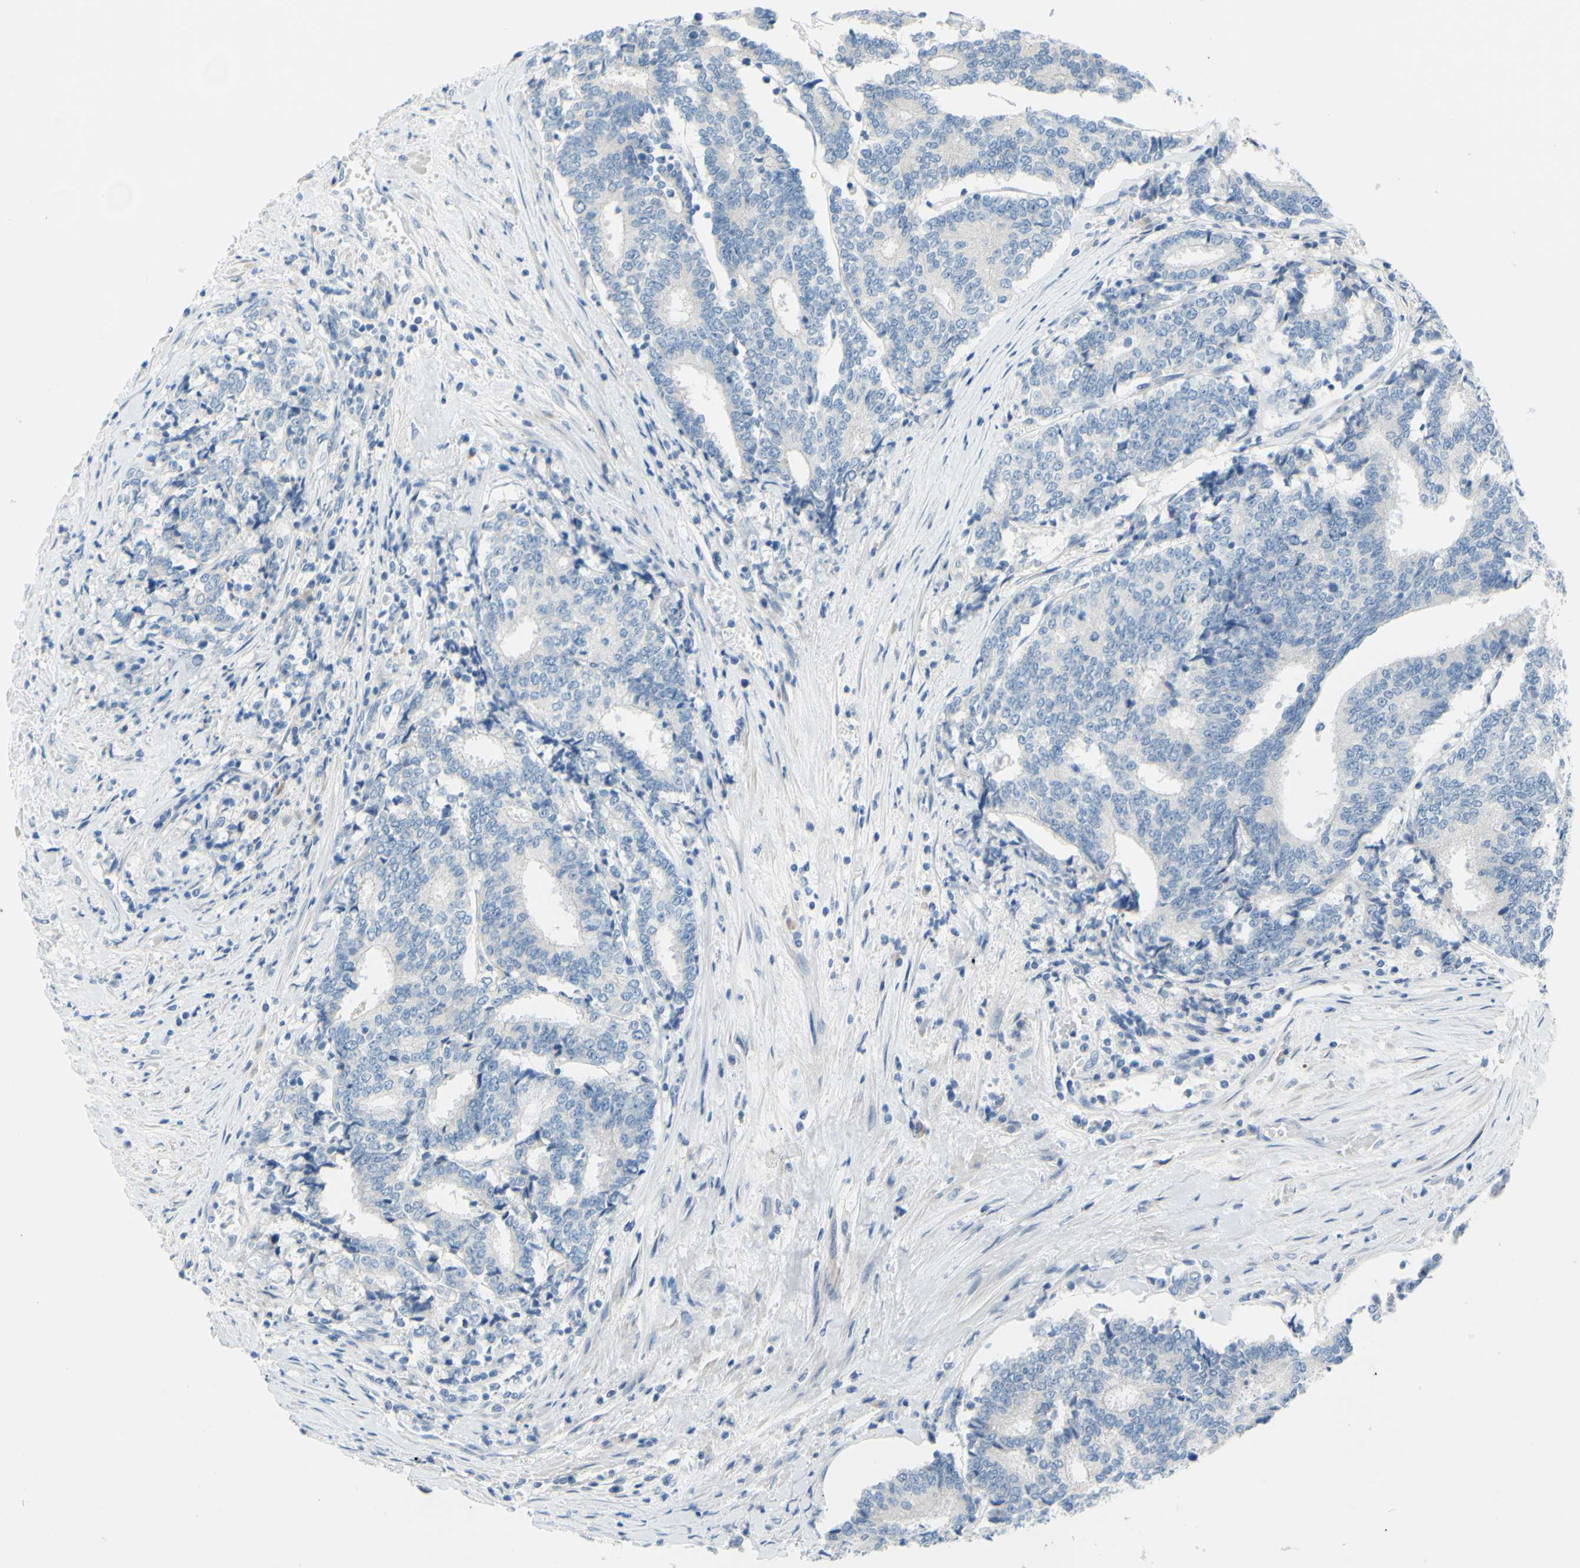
{"staining": {"intensity": "negative", "quantity": "none", "location": "none"}, "tissue": "prostate cancer", "cell_type": "Tumor cells", "image_type": "cancer", "snomed": [{"axis": "morphology", "description": "Normal tissue, NOS"}, {"axis": "morphology", "description": "Adenocarcinoma, High grade"}, {"axis": "topography", "description": "Prostate"}, {"axis": "topography", "description": "Seminal veicle"}], "caption": "IHC of high-grade adenocarcinoma (prostate) reveals no positivity in tumor cells.", "gene": "SLC1A2", "patient": {"sex": "male", "age": 55}}